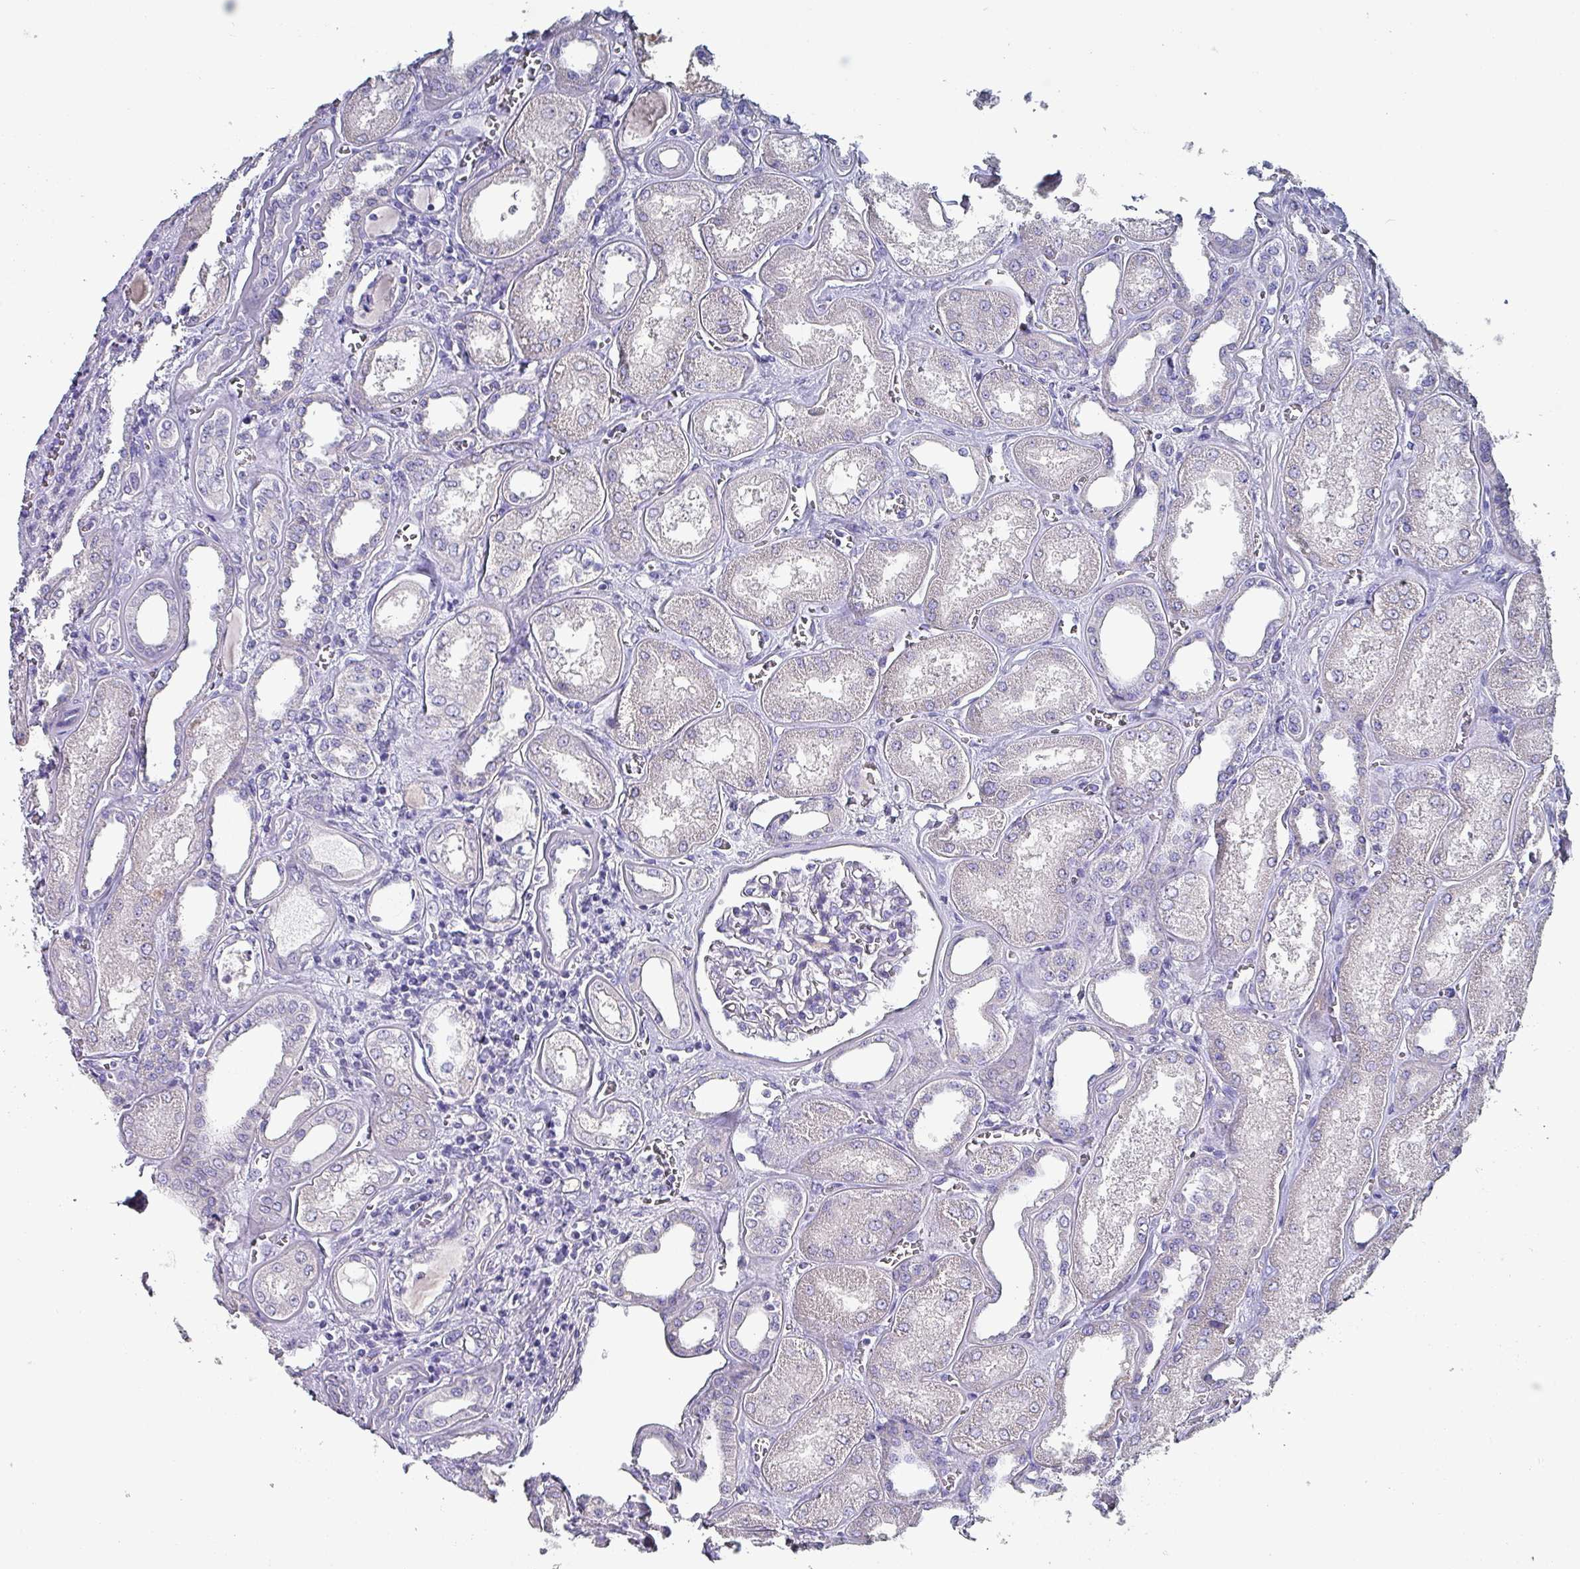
{"staining": {"intensity": "negative", "quantity": "none", "location": "none"}, "tissue": "kidney", "cell_type": "Cells in glomeruli", "image_type": "normal", "snomed": [{"axis": "morphology", "description": "Normal tissue, NOS"}, {"axis": "morphology", "description": "Adenocarcinoma, NOS"}, {"axis": "topography", "description": "Kidney"}], "caption": "IHC image of unremarkable kidney: kidney stained with DAB (3,3'-diaminobenzidine) shows no significant protein staining in cells in glomeruli. (Brightfield microscopy of DAB IHC at high magnification).", "gene": "INS", "patient": {"sex": "female", "age": 68}}